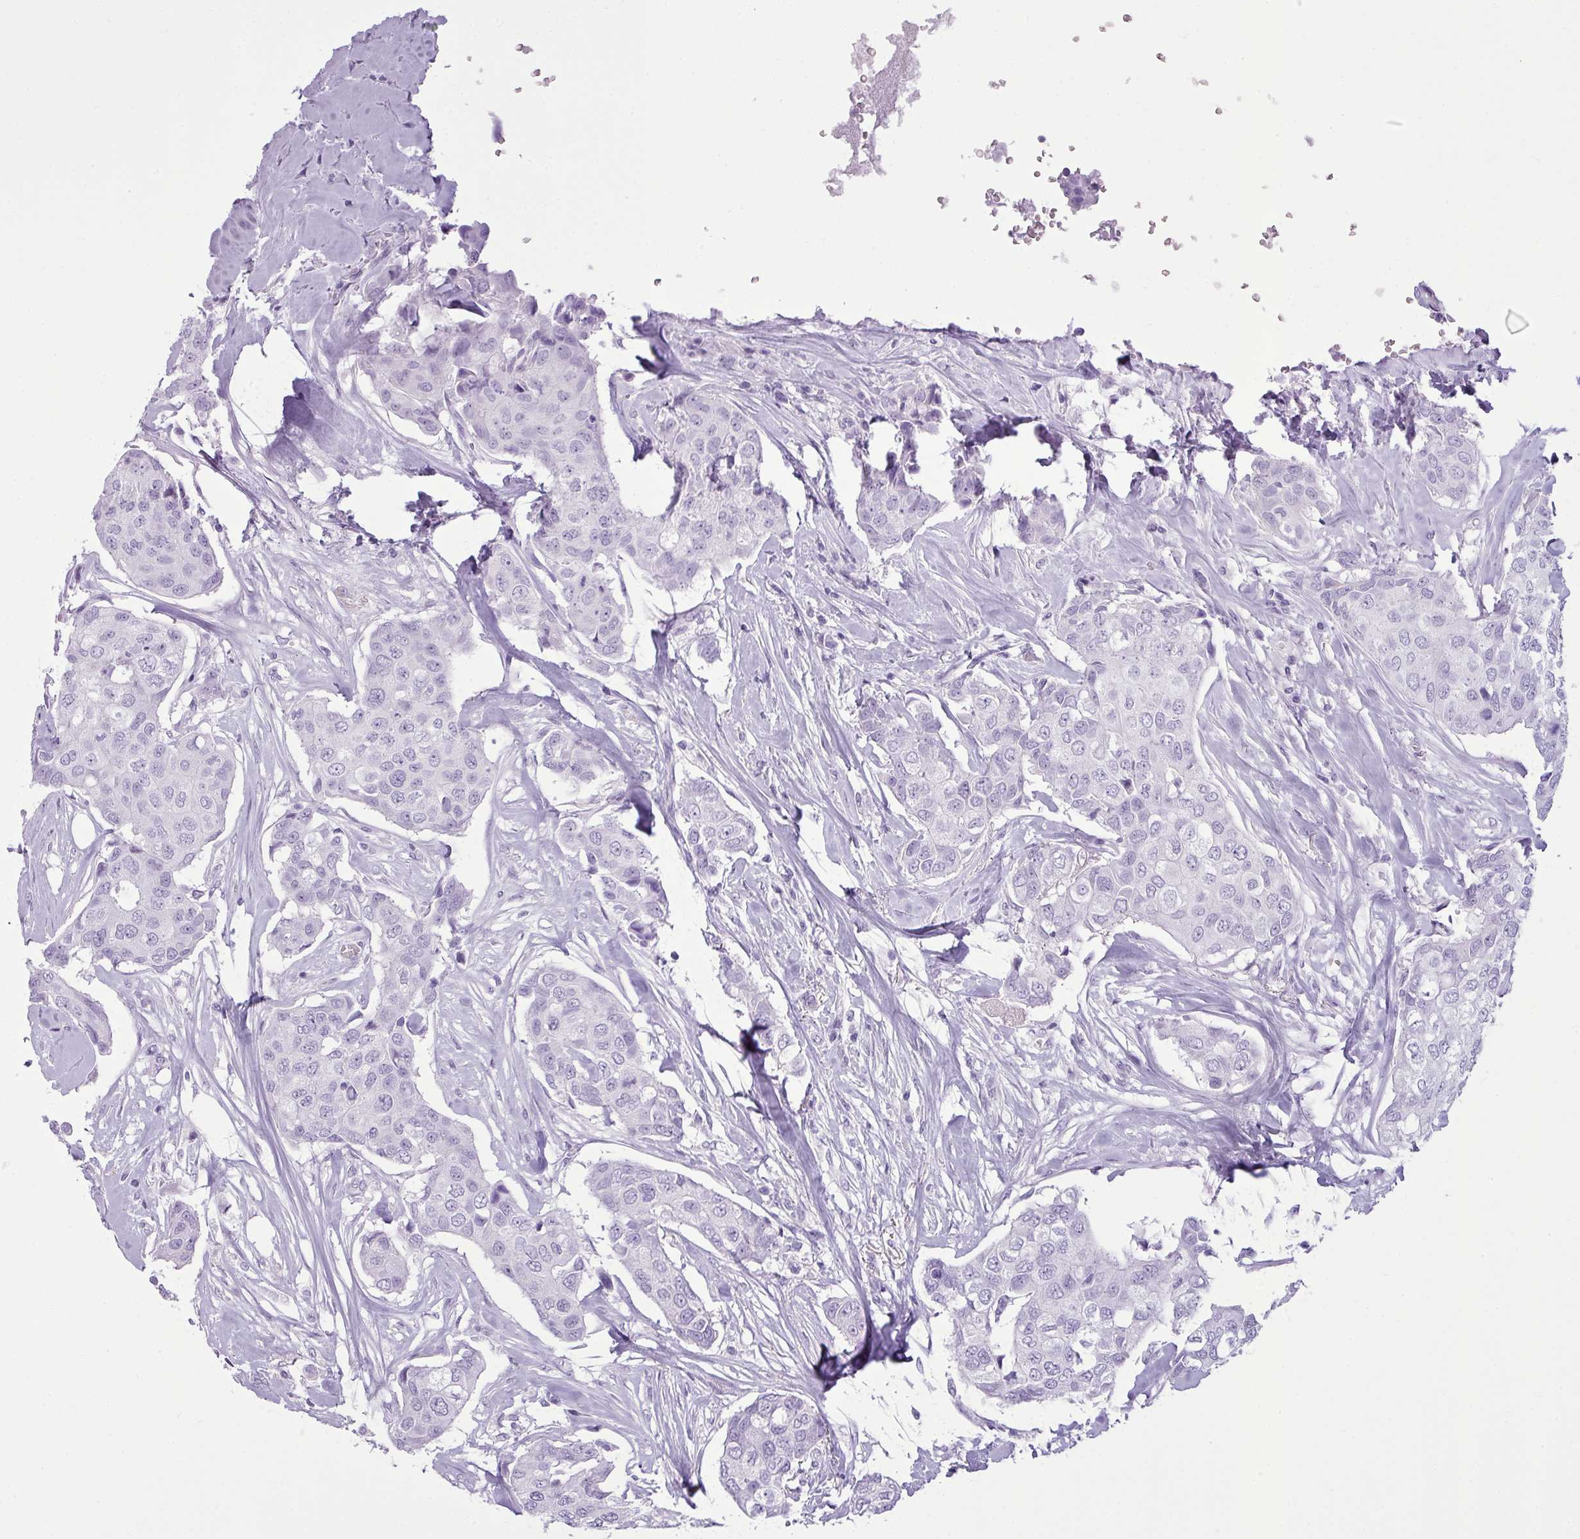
{"staining": {"intensity": "negative", "quantity": "none", "location": "none"}, "tissue": "breast cancer", "cell_type": "Tumor cells", "image_type": "cancer", "snomed": [{"axis": "morphology", "description": "Duct carcinoma"}, {"axis": "topography", "description": "Breast"}], "caption": "Human breast invasive ductal carcinoma stained for a protein using immunohistochemistry displays no positivity in tumor cells.", "gene": "AMY1B", "patient": {"sex": "female", "age": 80}}